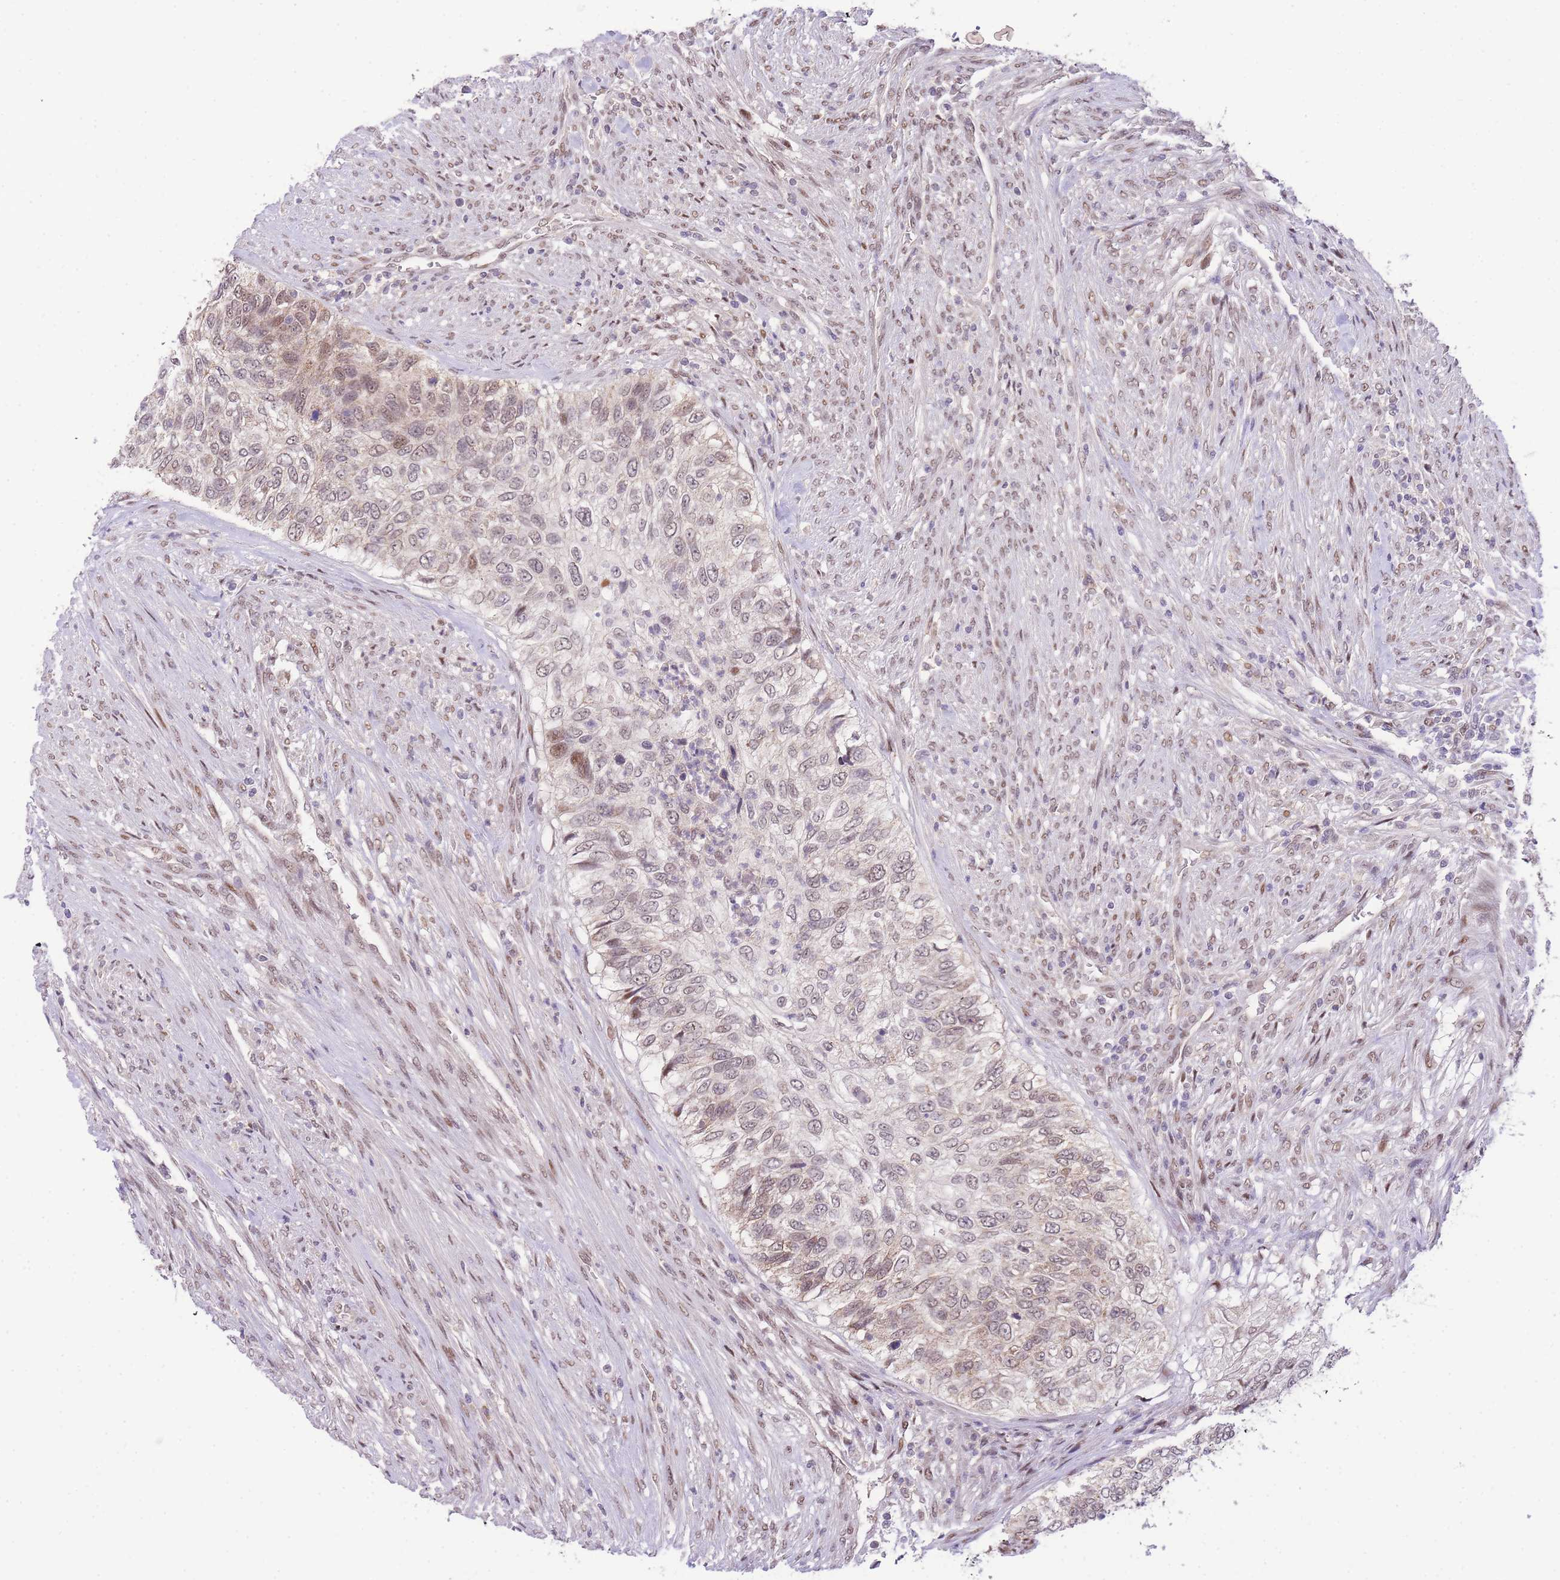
{"staining": {"intensity": "weak", "quantity": "25%-75%", "location": "cytoplasmic/membranous,nuclear"}, "tissue": "urothelial cancer", "cell_type": "Tumor cells", "image_type": "cancer", "snomed": [{"axis": "morphology", "description": "Urothelial carcinoma, High grade"}, {"axis": "topography", "description": "Urinary bladder"}], "caption": "IHC staining of high-grade urothelial carcinoma, which exhibits low levels of weak cytoplasmic/membranous and nuclear expression in approximately 25%-75% of tumor cells indicating weak cytoplasmic/membranous and nuclear protein staining. The staining was performed using DAB (brown) for protein detection and nuclei were counterstained in hematoxylin (blue).", "gene": "PUS10", "patient": {"sex": "female", "age": 60}}